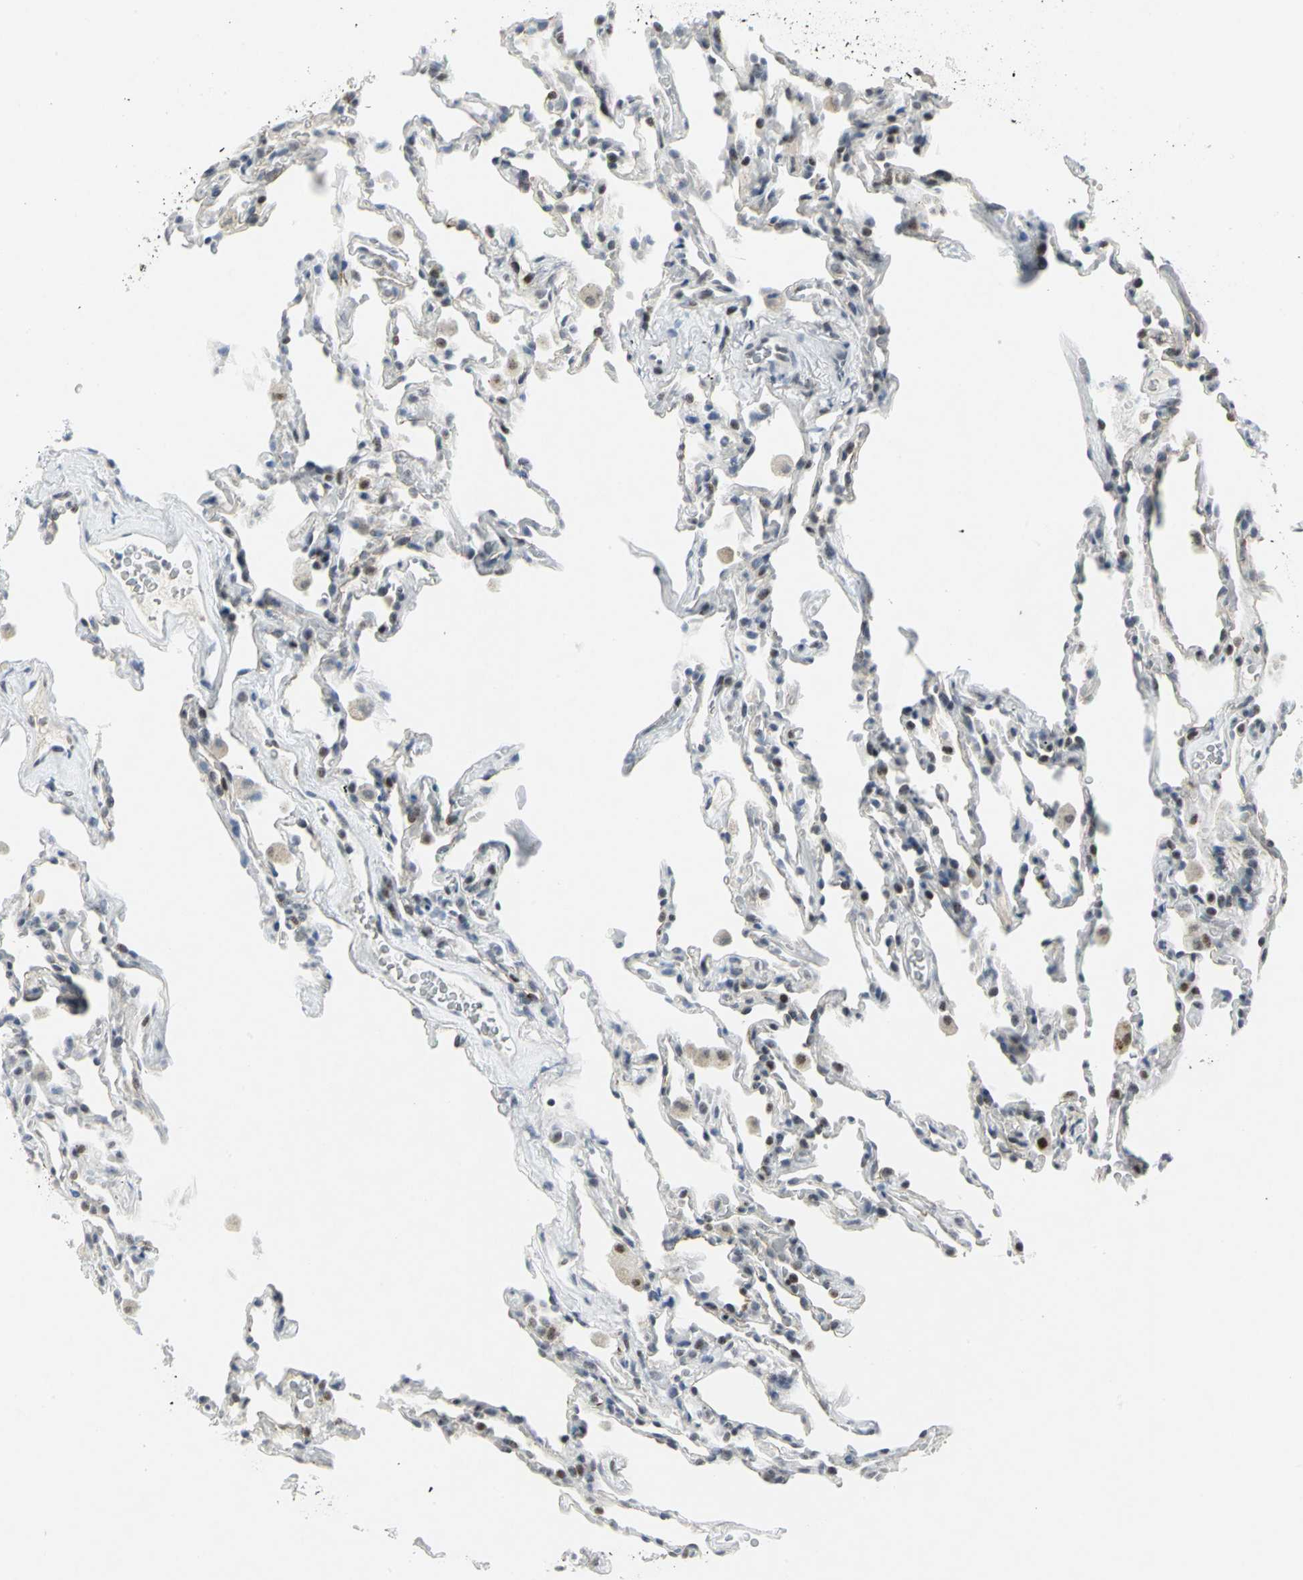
{"staining": {"intensity": "weak", "quantity": "<25%", "location": "nuclear"}, "tissue": "lung", "cell_type": "Alveolar cells", "image_type": "normal", "snomed": [{"axis": "morphology", "description": "Normal tissue, NOS"}, {"axis": "morphology", "description": "Soft tissue tumor metastatic"}, {"axis": "topography", "description": "Lung"}], "caption": "An immunohistochemistry photomicrograph of benign lung is shown. There is no staining in alveolar cells of lung.", "gene": "RPA1", "patient": {"sex": "male", "age": 59}}